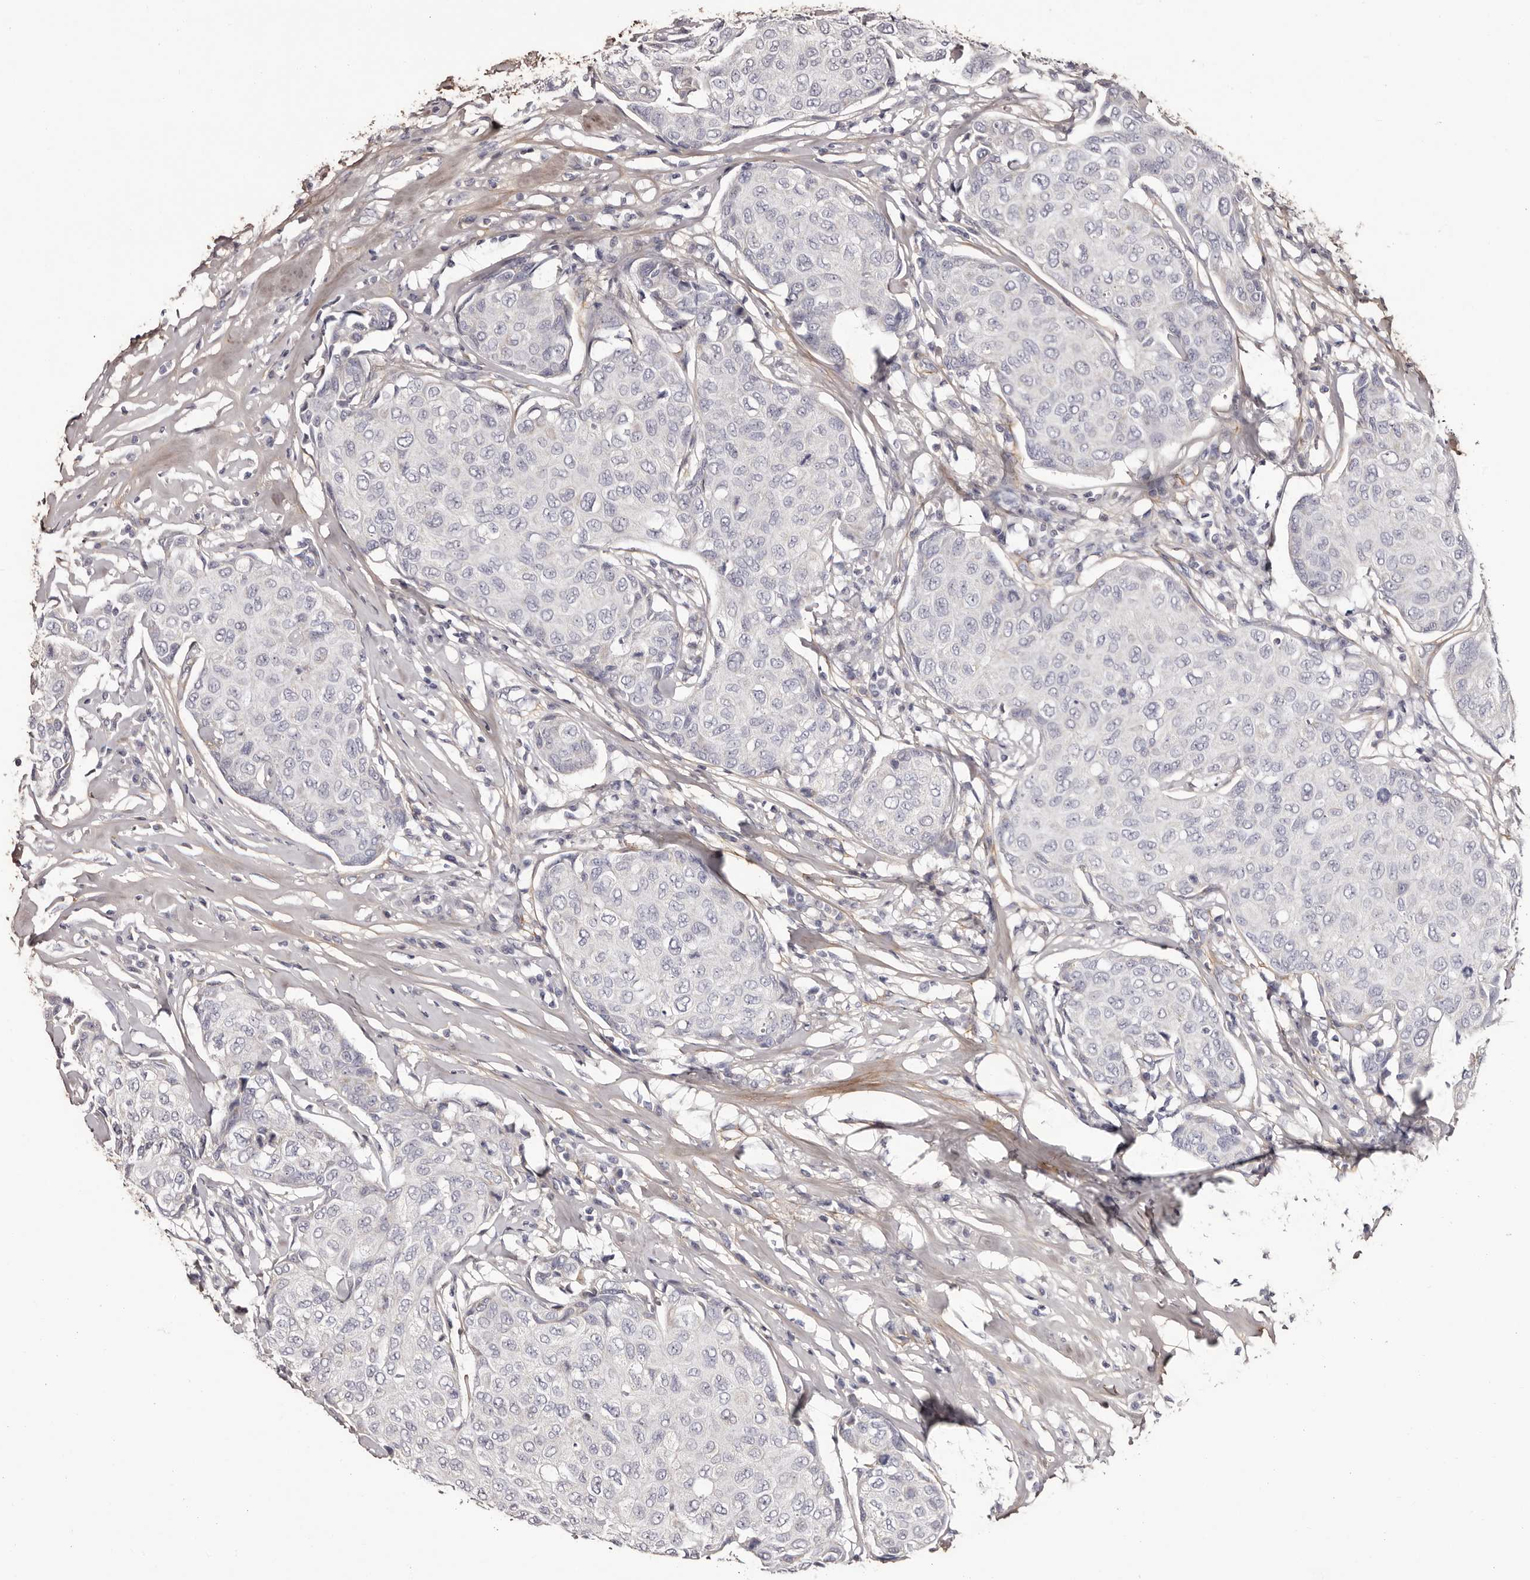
{"staining": {"intensity": "negative", "quantity": "none", "location": "none"}, "tissue": "breast cancer", "cell_type": "Tumor cells", "image_type": "cancer", "snomed": [{"axis": "morphology", "description": "Duct carcinoma"}, {"axis": "topography", "description": "Breast"}], "caption": "Immunohistochemistry (IHC) of human breast cancer (invasive ductal carcinoma) demonstrates no staining in tumor cells.", "gene": "COL6A1", "patient": {"sex": "female", "age": 80}}